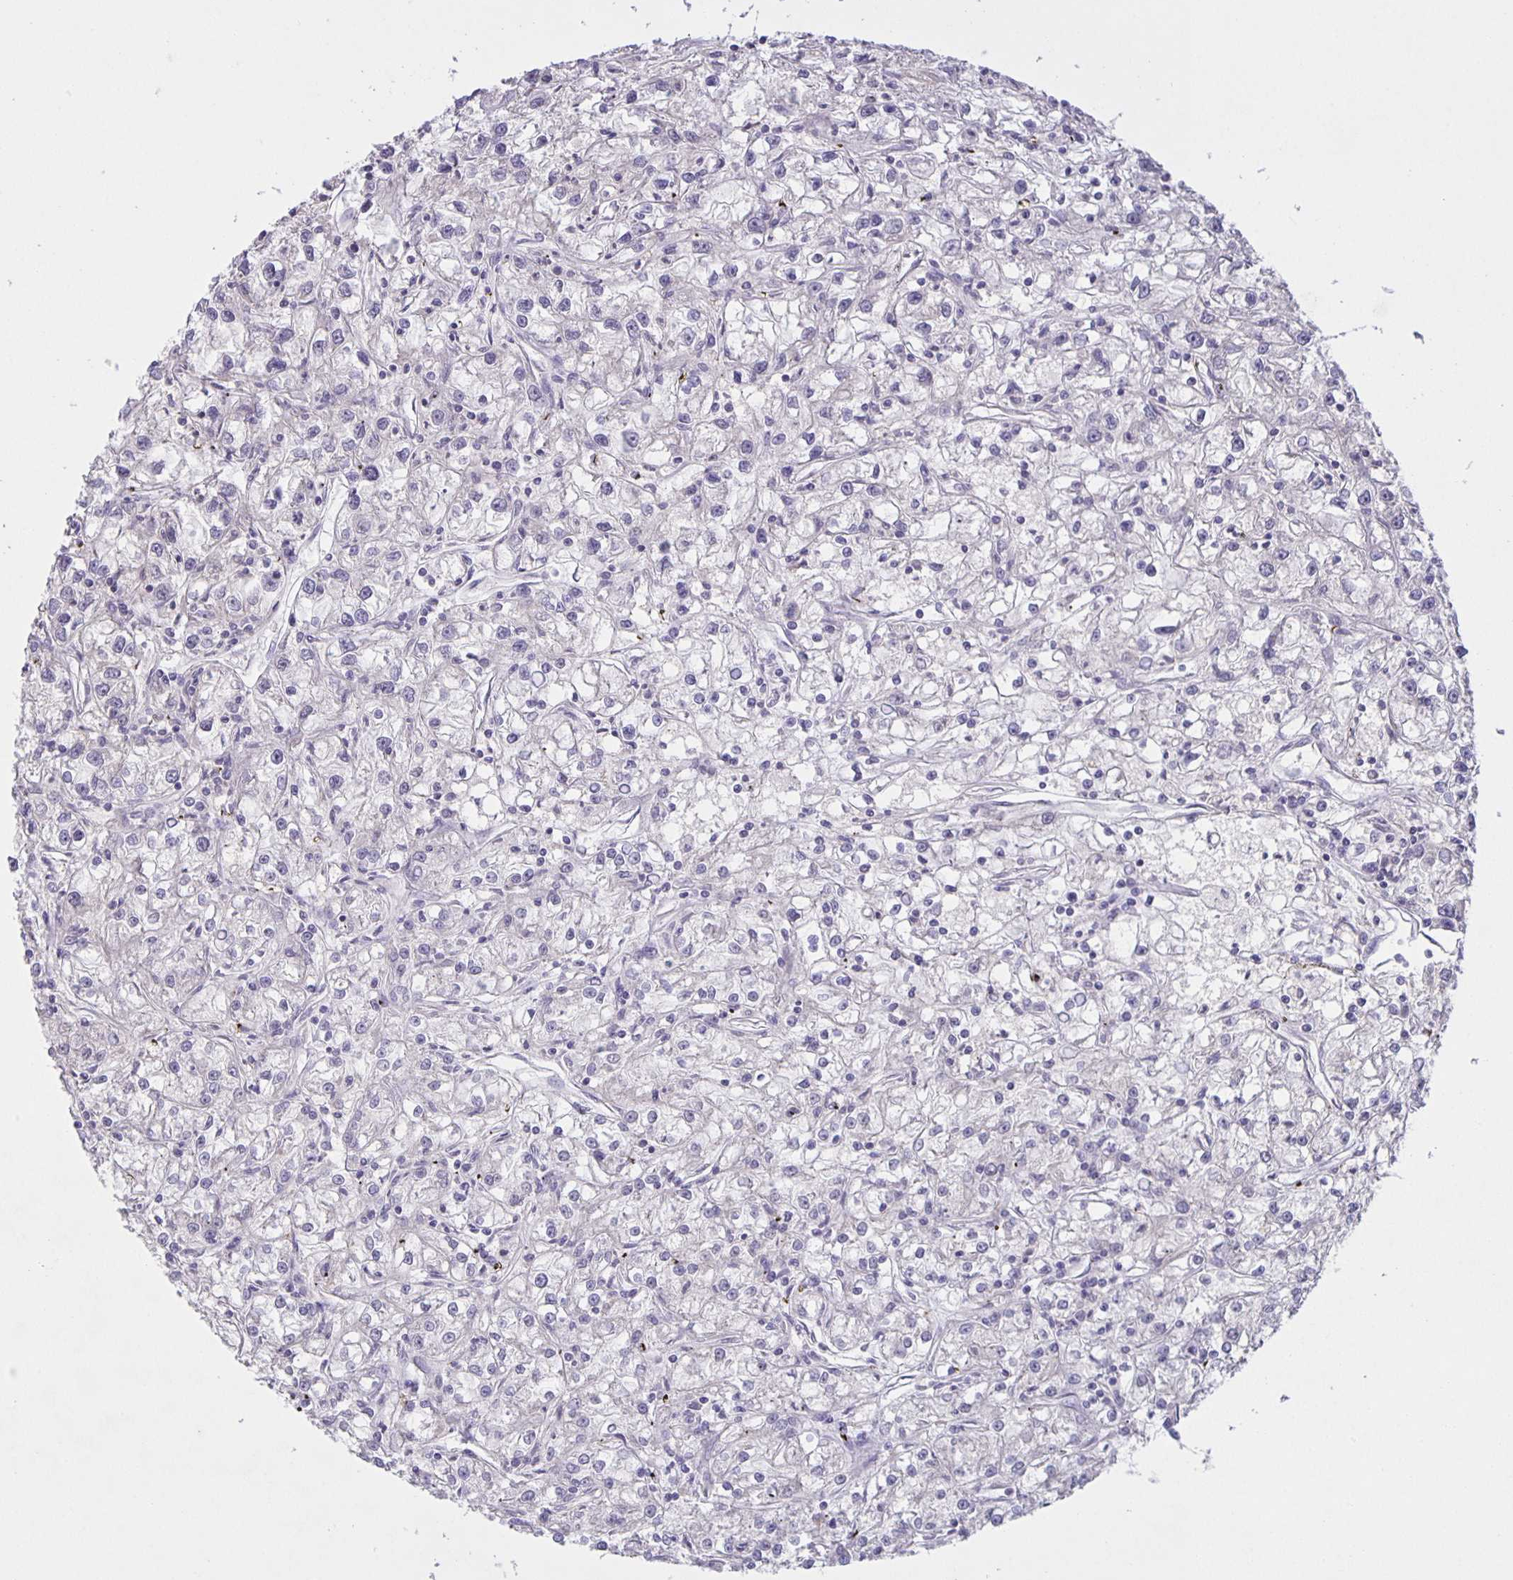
{"staining": {"intensity": "negative", "quantity": "none", "location": "none"}, "tissue": "renal cancer", "cell_type": "Tumor cells", "image_type": "cancer", "snomed": [{"axis": "morphology", "description": "Adenocarcinoma, NOS"}, {"axis": "topography", "description": "Kidney"}], "caption": "Renal adenocarcinoma was stained to show a protein in brown. There is no significant expression in tumor cells. The staining was performed using DAB (3,3'-diaminobenzidine) to visualize the protein expression in brown, while the nuclei were stained in blue with hematoxylin (Magnification: 20x).", "gene": "SRCIN1", "patient": {"sex": "female", "age": 59}}